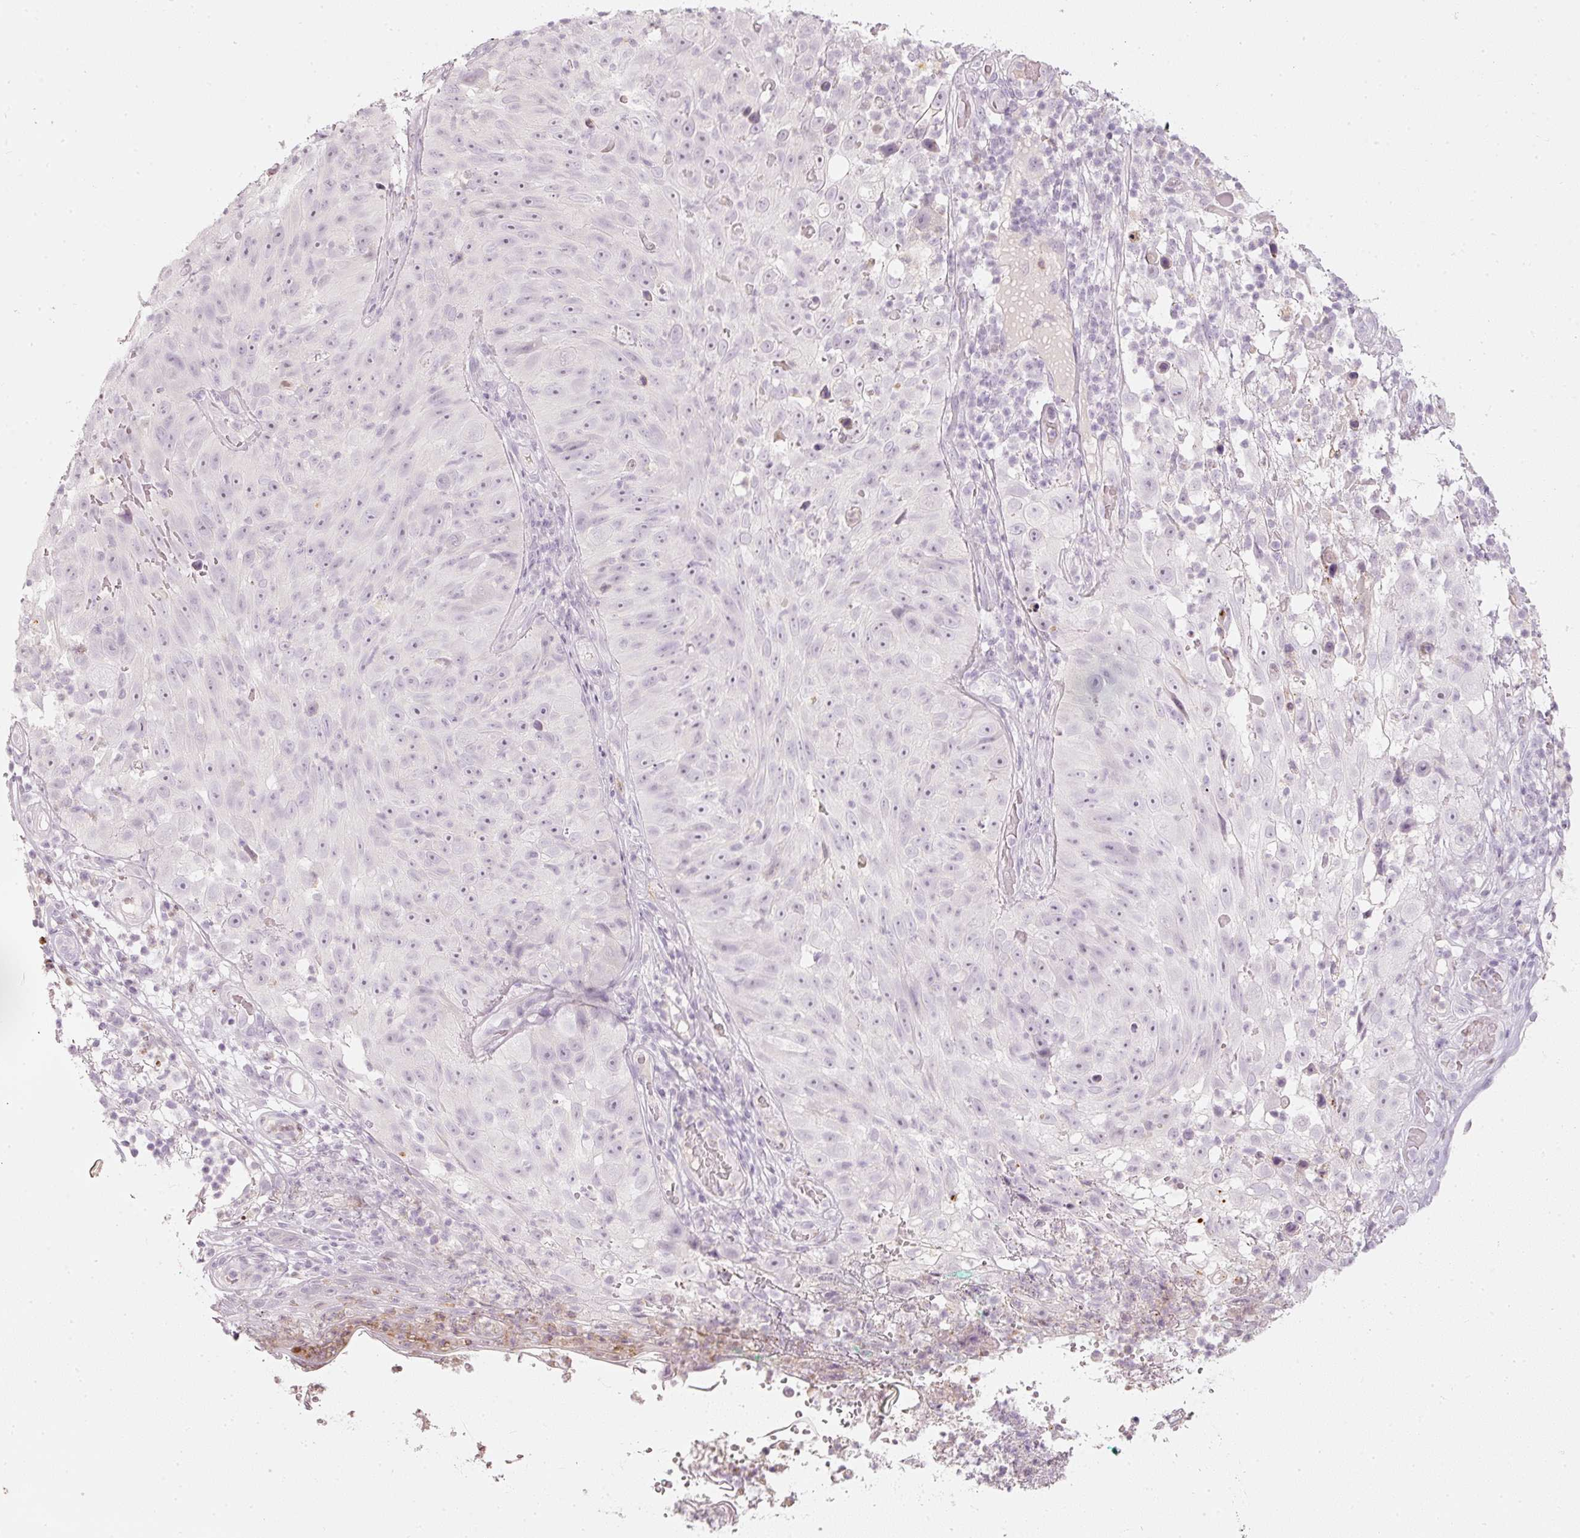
{"staining": {"intensity": "negative", "quantity": "none", "location": "none"}, "tissue": "skin cancer", "cell_type": "Tumor cells", "image_type": "cancer", "snomed": [{"axis": "morphology", "description": "Squamous cell carcinoma, NOS"}, {"axis": "topography", "description": "Skin"}], "caption": "Tumor cells are negative for brown protein staining in skin cancer. (Immunohistochemistry, brightfield microscopy, high magnification).", "gene": "LECT2", "patient": {"sex": "female", "age": 87}}